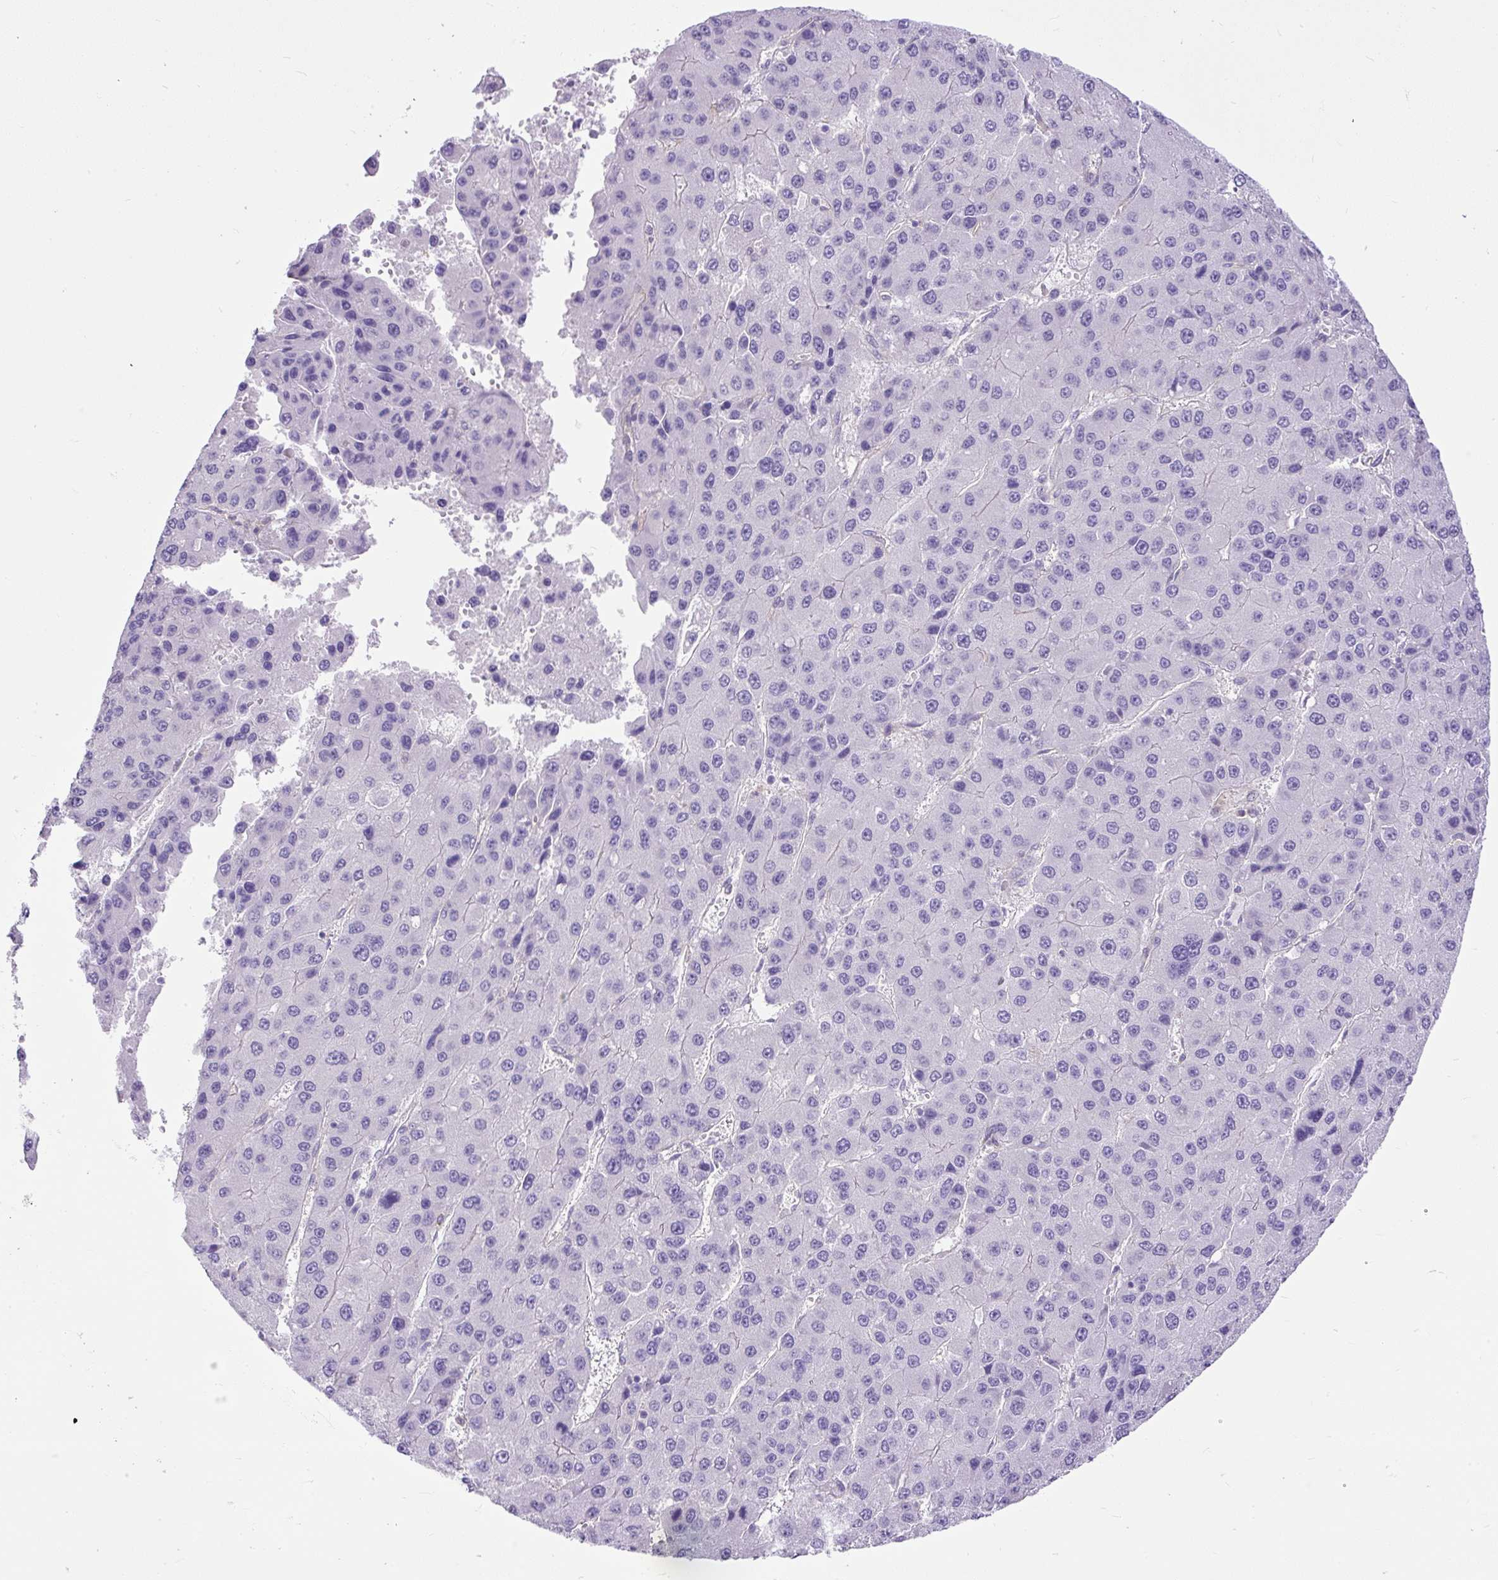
{"staining": {"intensity": "negative", "quantity": "none", "location": "none"}, "tissue": "liver cancer", "cell_type": "Tumor cells", "image_type": "cancer", "snomed": [{"axis": "morphology", "description": "Carcinoma, Hepatocellular, NOS"}, {"axis": "topography", "description": "Liver"}], "caption": "Protein analysis of liver cancer (hepatocellular carcinoma) shows no significant staining in tumor cells.", "gene": "MAP1S", "patient": {"sex": "female", "age": 73}}